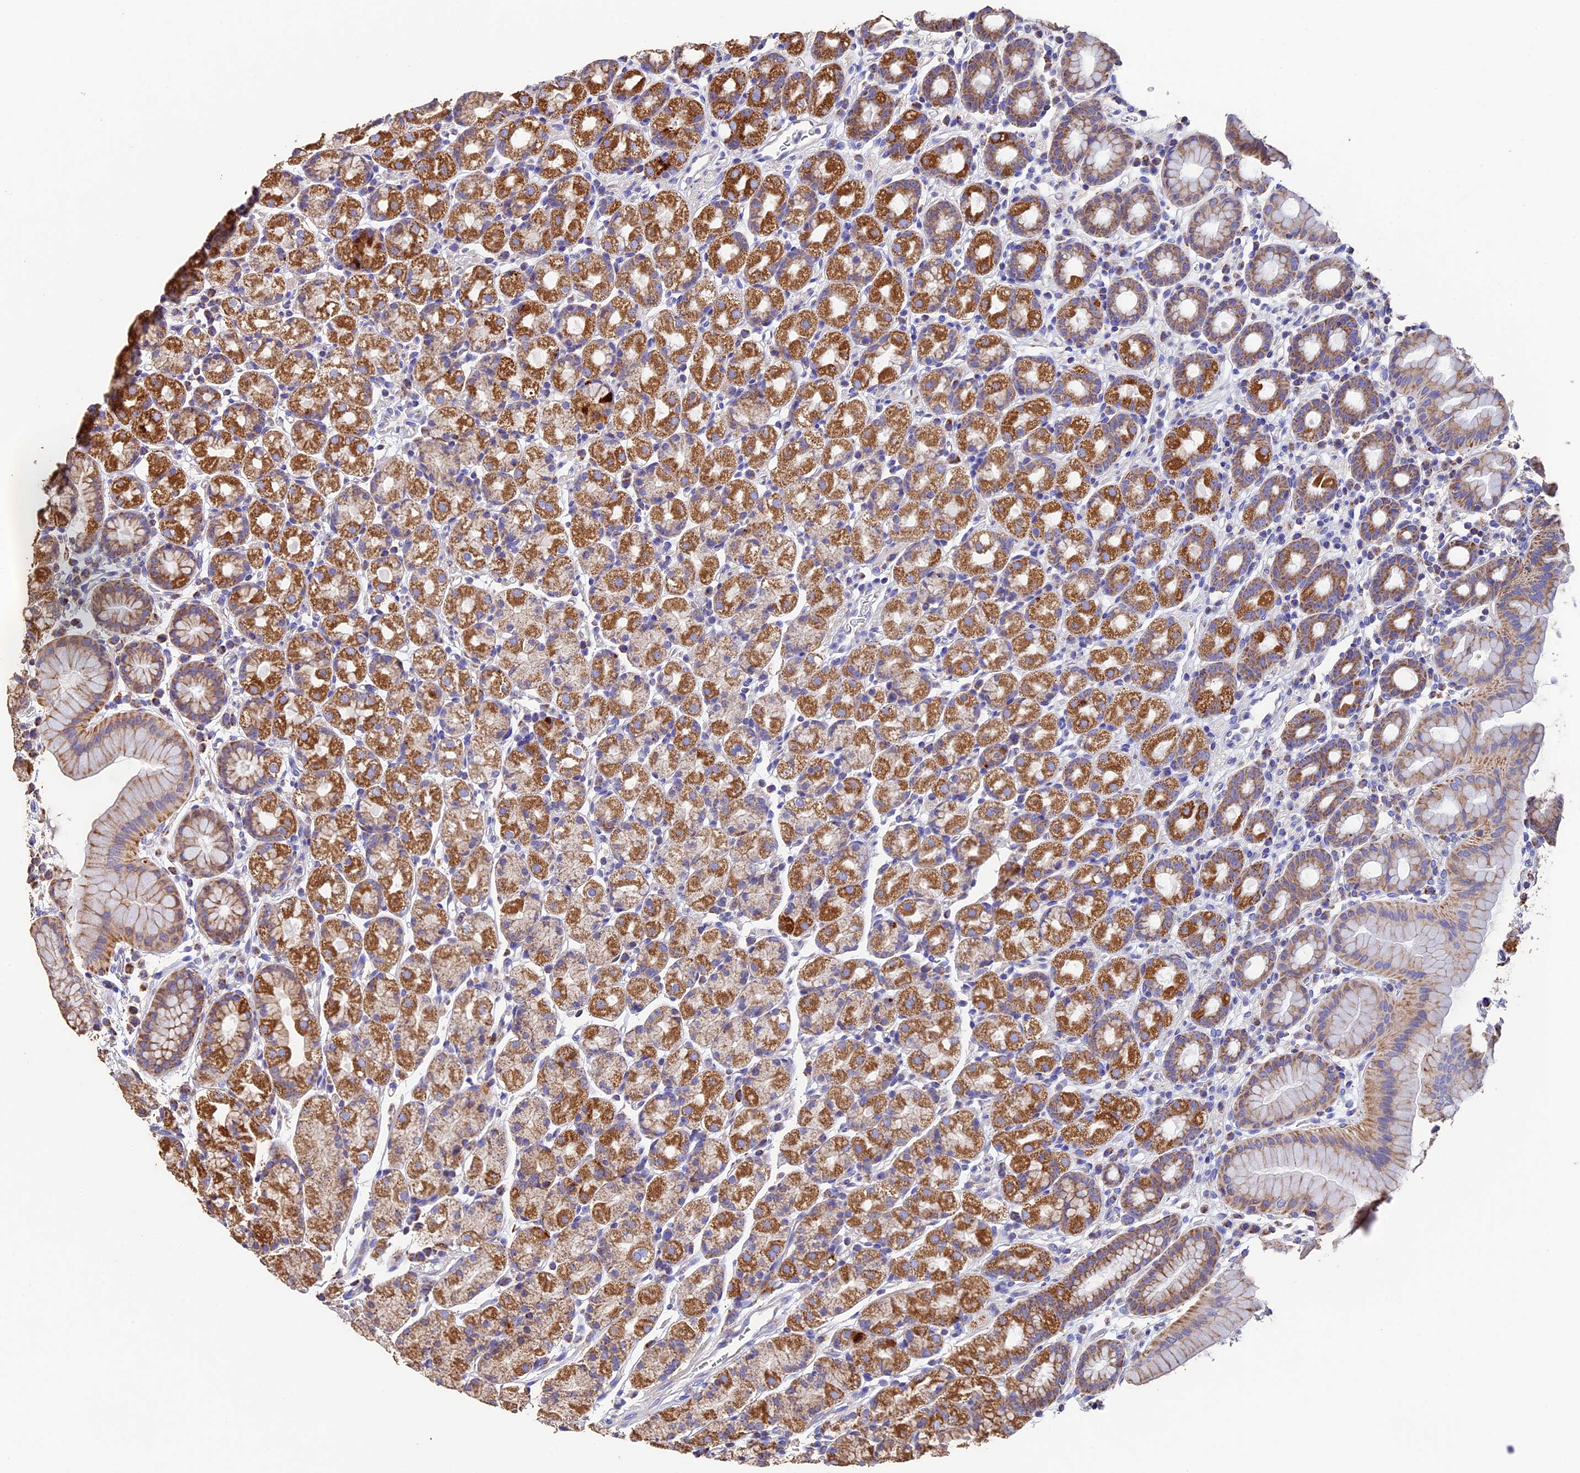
{"staining": {"intensity": "moderate", "quantity": ">75%", "location": "cytoplasmic/membranous"}, "tissue": "stomach", "cell_type": "Glandular cells", "image_type": "normal", "snomed": [{"axis": "morphology", "description": "Normal tissue, NOS"}, {"axis": "topography", "description": "Stomach, upper"}, {"axis": "topography", "description": "Stomach, lower"}, {"axis": "topography", "description": "Small intestine"}], "caption": "This micrograph demonstrates immunohistochemistry (IHC) staining of unremarkable human stomach, with medium moderate cytoplasmic/membranous positivity in about >75% of glandular cells.", "gene": "ADAT1", "patient": {"sex": "male", "age": 68}}